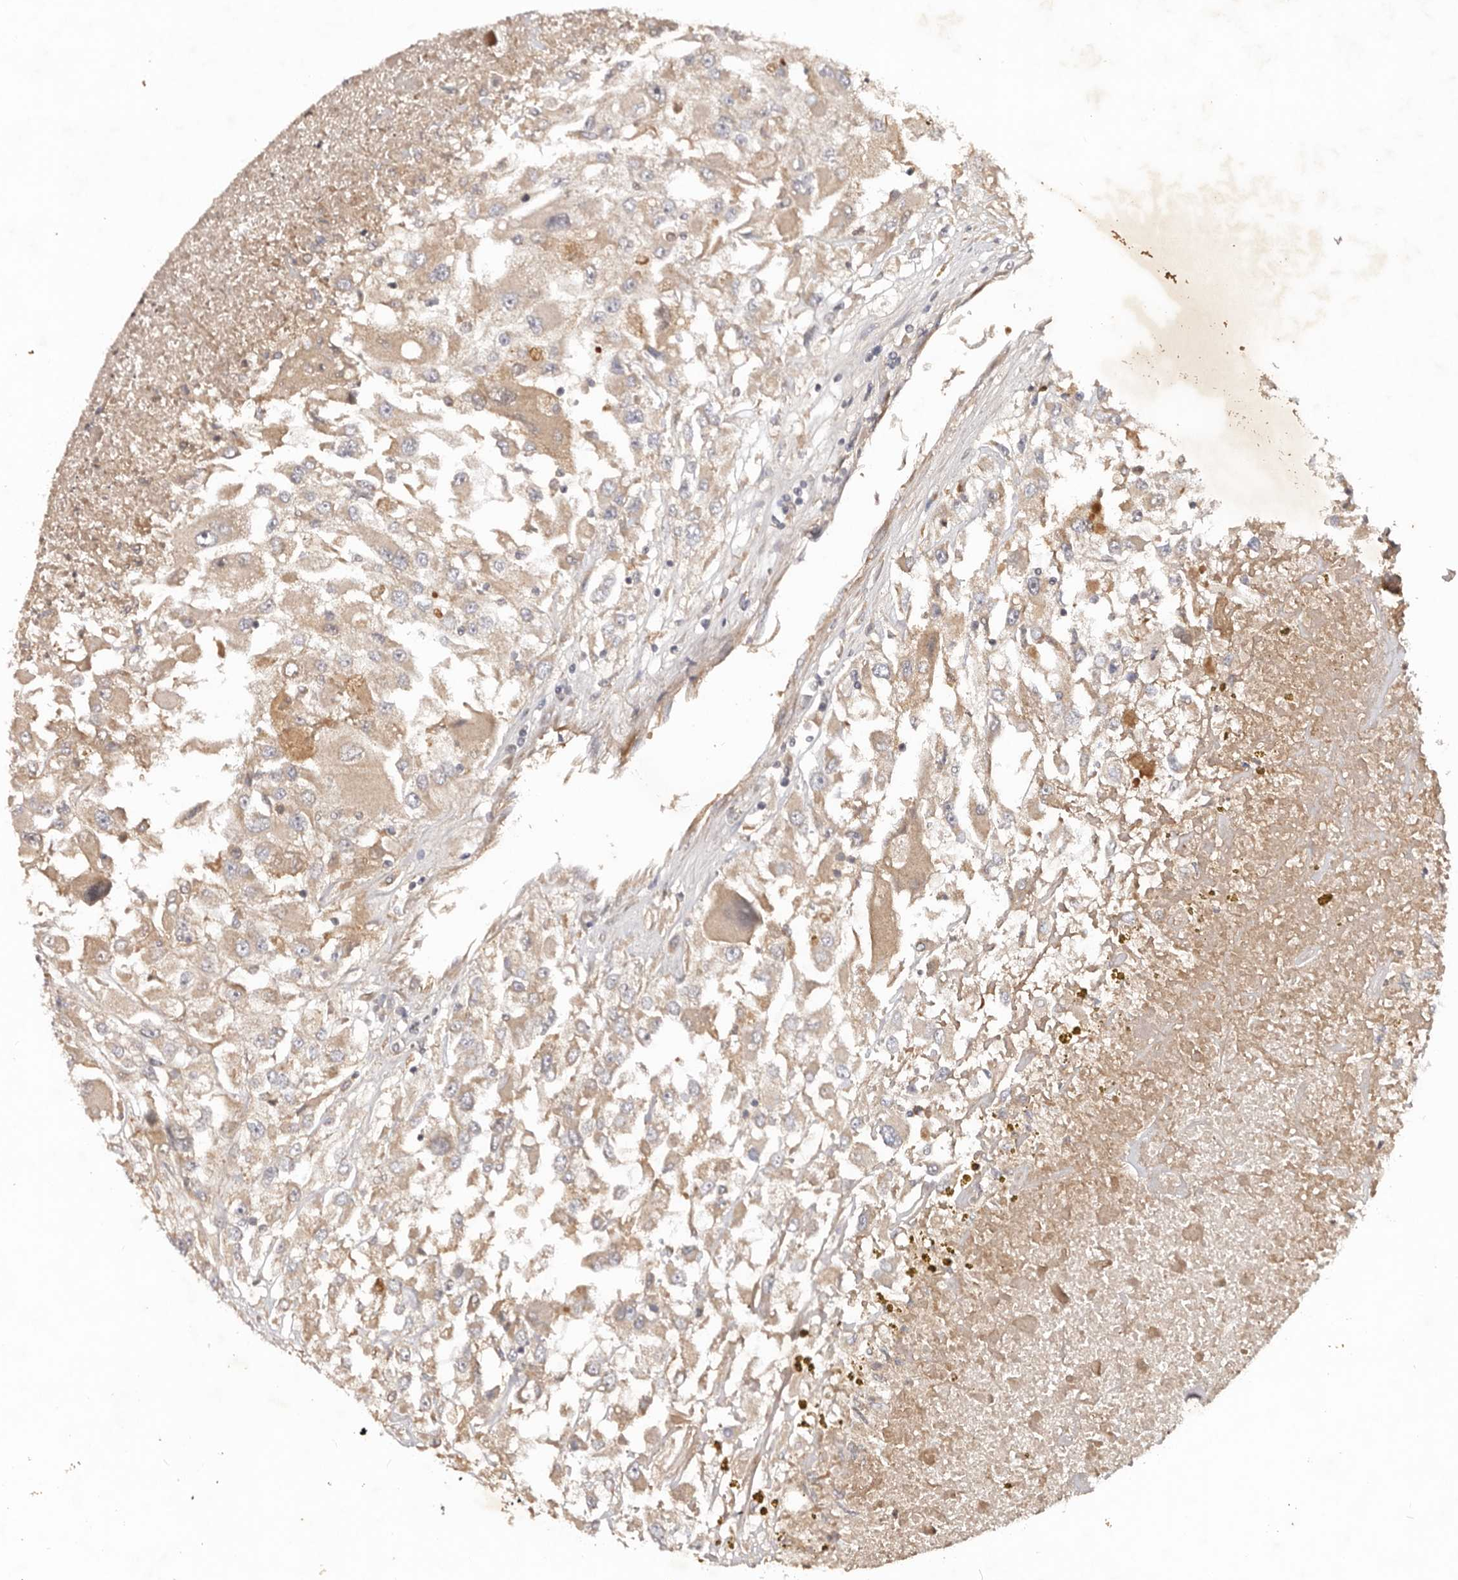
{"staining": {"intensity": "weak", "quantity": "25%-75%", "location": "cytoplasmic/membranous"}, "tissue": "renal cancer", "cell_type": "Tumor cells", "image_type": "cancer", "snomed": [{"axis": "morphology", "description": "Adenocarcinoma, NOS"}, {"axis": "topography", "description": "Kidney"}], "caption": "Immunohistochemical staining of renal cancer (adenocarcinoma) displays low levels of weak cytoplasmic/membranous staining in about 25%-75% of tumor cells.", "gene": "PKIB", "patient": {"sex": "female", "age": 52}}